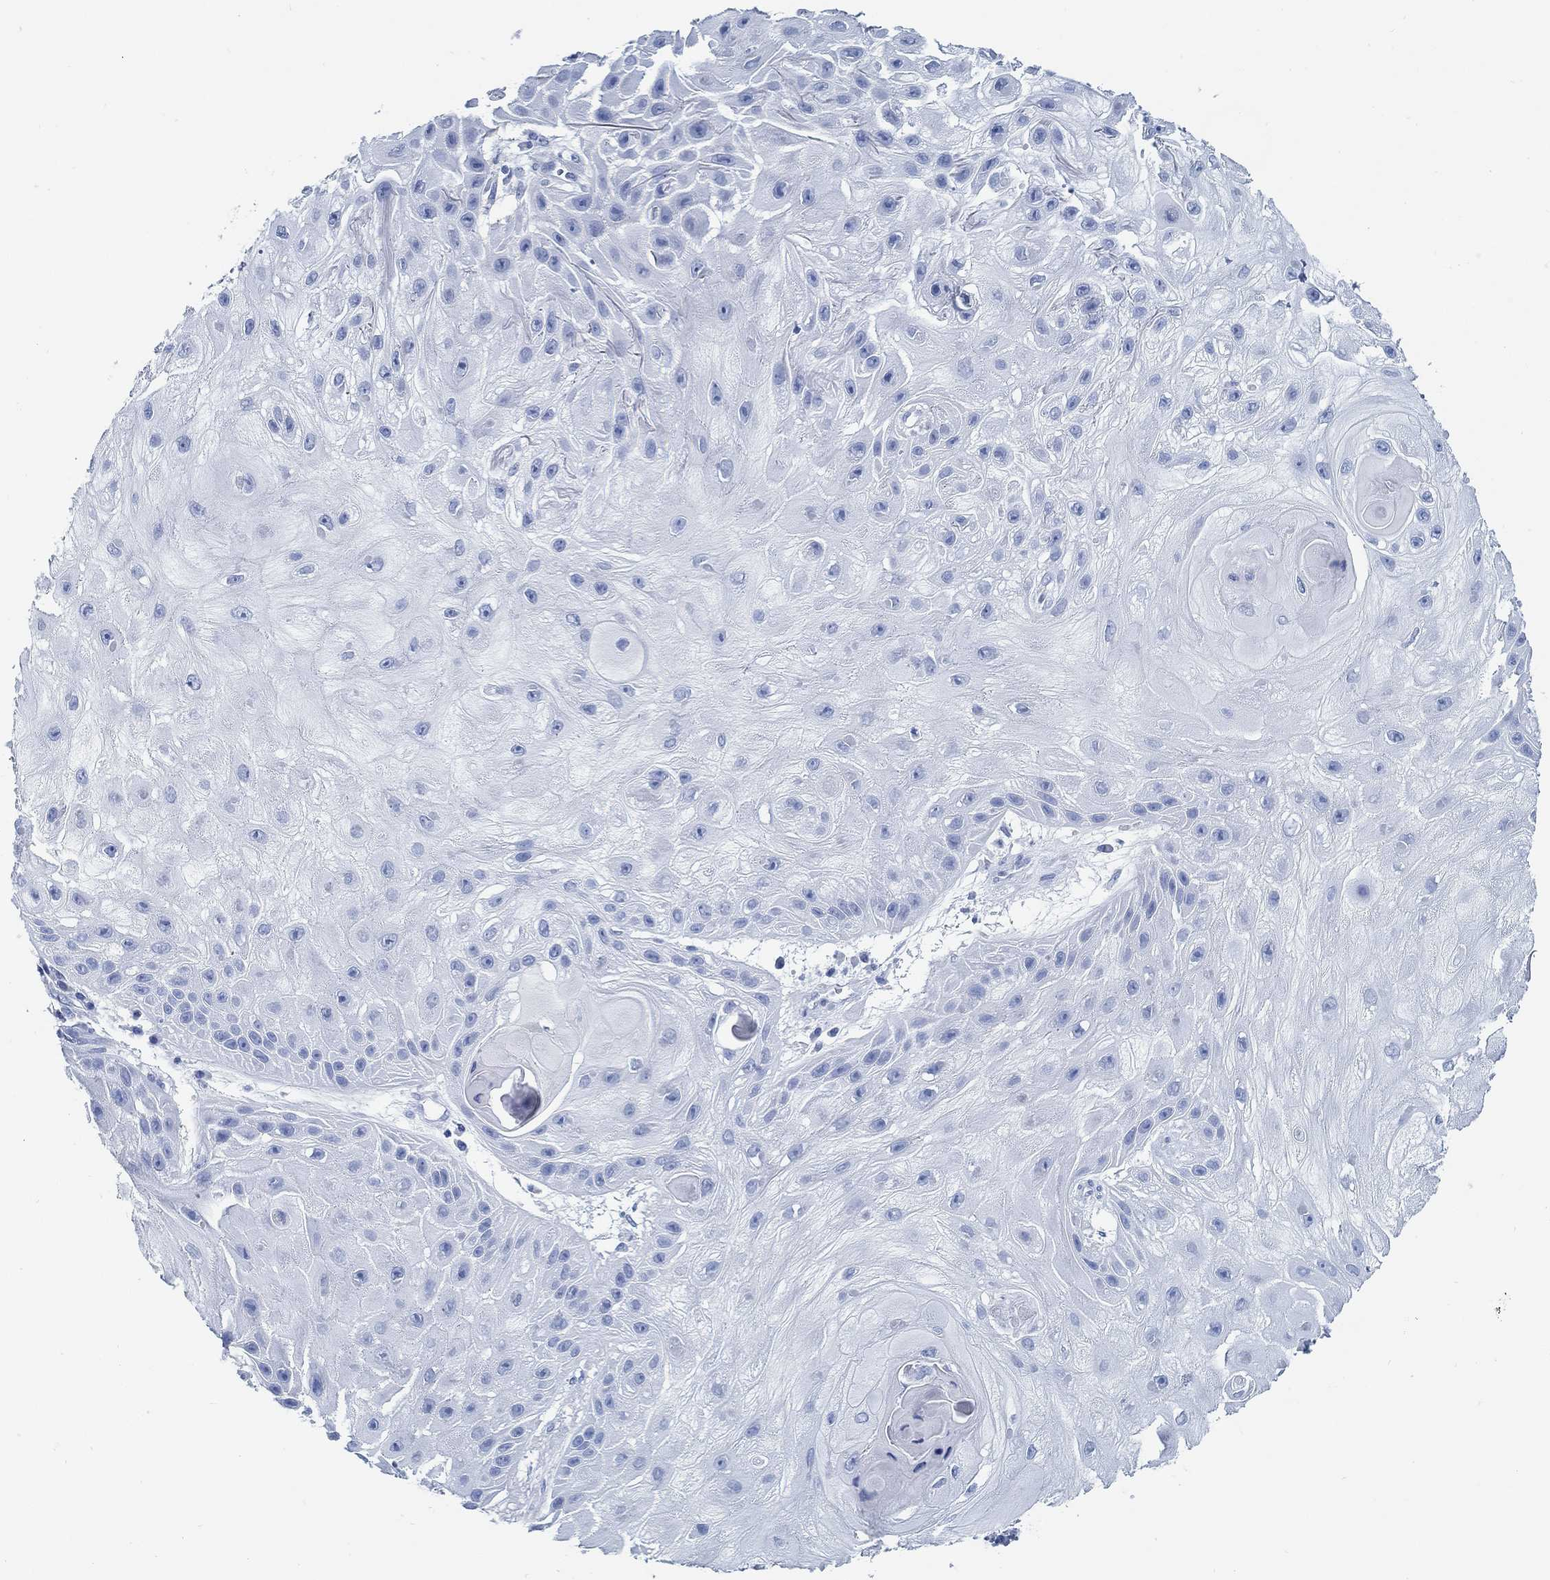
{"staining": {"intensity": "negative", "quantity": "none", "location": "none"}, "tissue": "skin cancer", "cell_type": "Tumor cells", "image_type": "cancer", "snomed": [{"axis": "morphology", "description": "Normal tissue, NOS"}, {"axis": "morphology", "description": "Squamous cell carcinoma, NOS"}, {"axis": "topography", "description": "Skin"}], "caption": "The immunohistochemistry micrograph has no significant expression in tumor cells of skin cancer (squamous cell carcinoma) tissue.", "gene": "SLC45A1", "patient": {"sex": "male", "age": 79}}